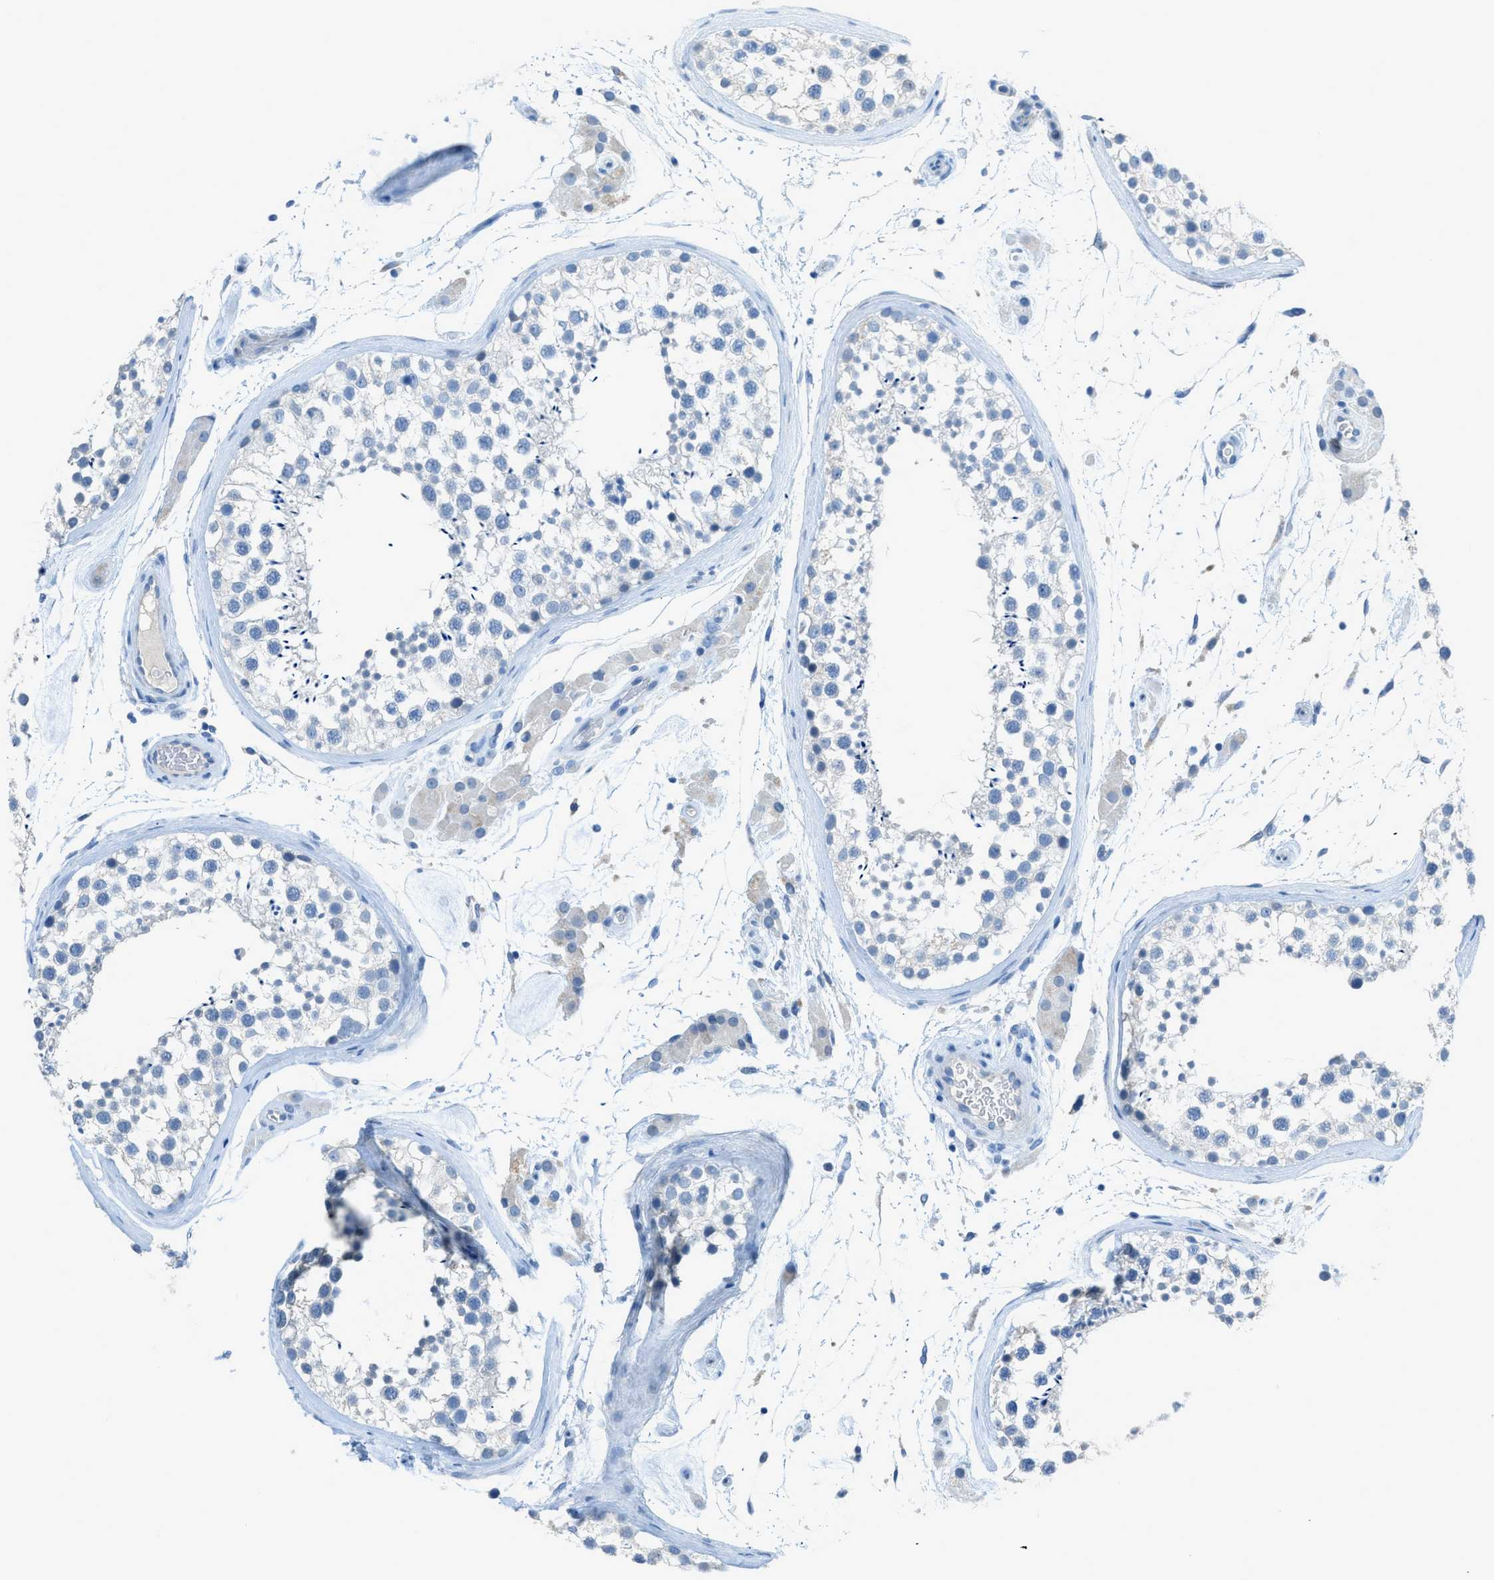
{"staining": {"intensity": "negative", "quantity": "none", "location": "none"}, "tissue": "testis", "cell_type": "Cells in seminiferous ducts", "image_type": "normal", "snomed": [{"axis": "morphology", "description": "Normal tissue, NOS"}, {"axis": "topography", "description": "Testis"}], "caption": "Cells in seminiferous ducts show no significant positivity in unremarkable testis. Brightfield microscopy of immunohistochemistry (IHC) stained with DAB (3,3'-diaminobenzidine) (brown) and hematoxylin (blue), captured at high magnification.", "gene": "ACAN", "patient": {"sex": "male", "age": 46}}